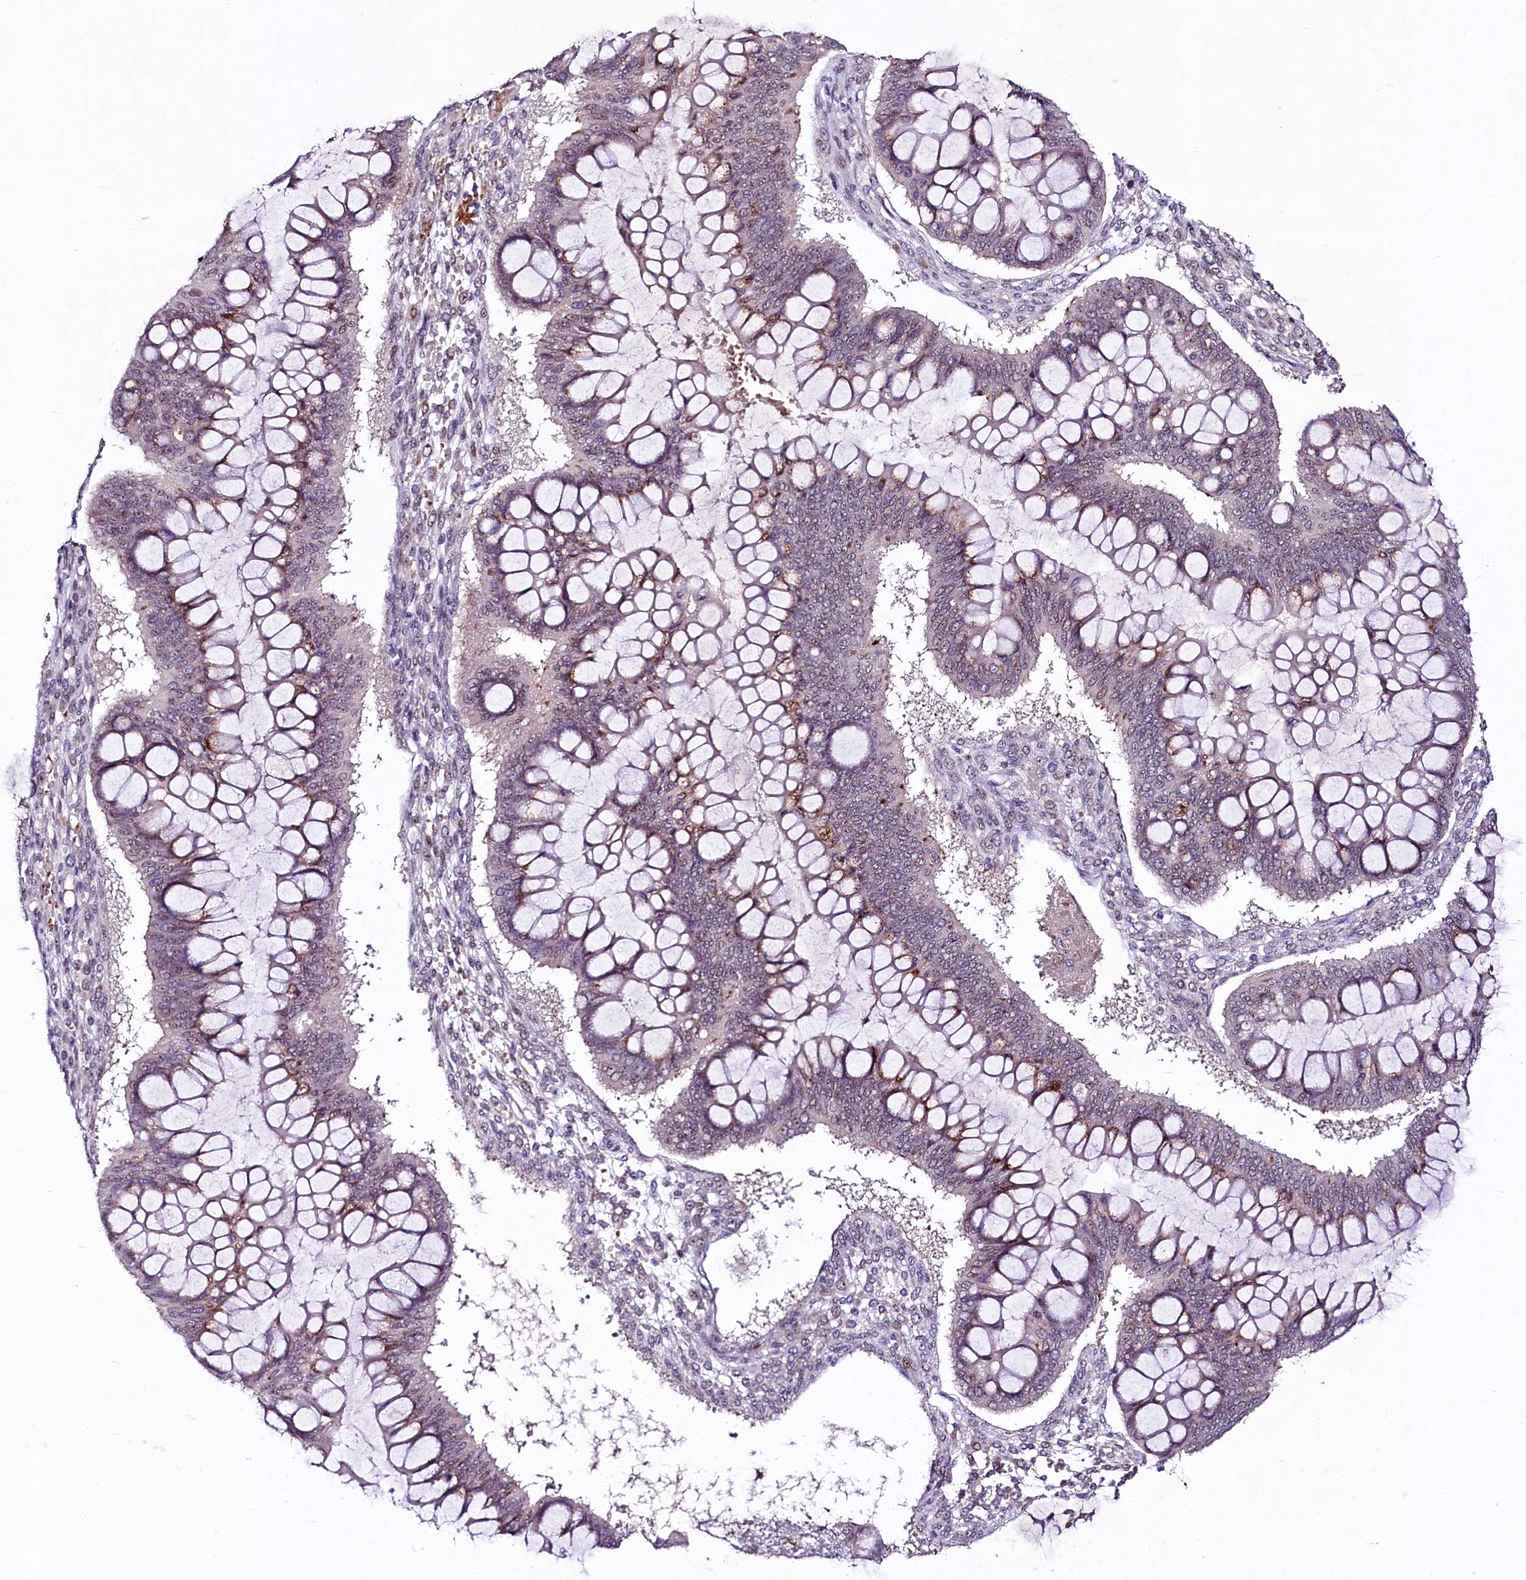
{"staining": {"intensity": "moderate", "quantity": "25%-75%", "location": "cytoplasmic/membranous,nuclear"}, "tissue": "ovarian cancer", "cell_type": "Tumor cells", "image_type": "cancer", "snomed": [{"axis": "morphology", "description": "Cystadenocarcinoma, mucinous, NOS"}, {"axis": "topography", "description": "Ovary"}], "caption": "Immunohistochemical staining of ovarian cancer demonstrates medium levels of moderate cytoplasmic/membranous and nuclear expression in approximately 25%-75% of tumor cells. (Stains: DAB (3,3'-diaminobenzidine) in brown, nuclei in blue, Microscopy: brightfield microscopy at high magnification).", "gene": "LEUTX", "patient": {"sex": "female", "age": 73}}